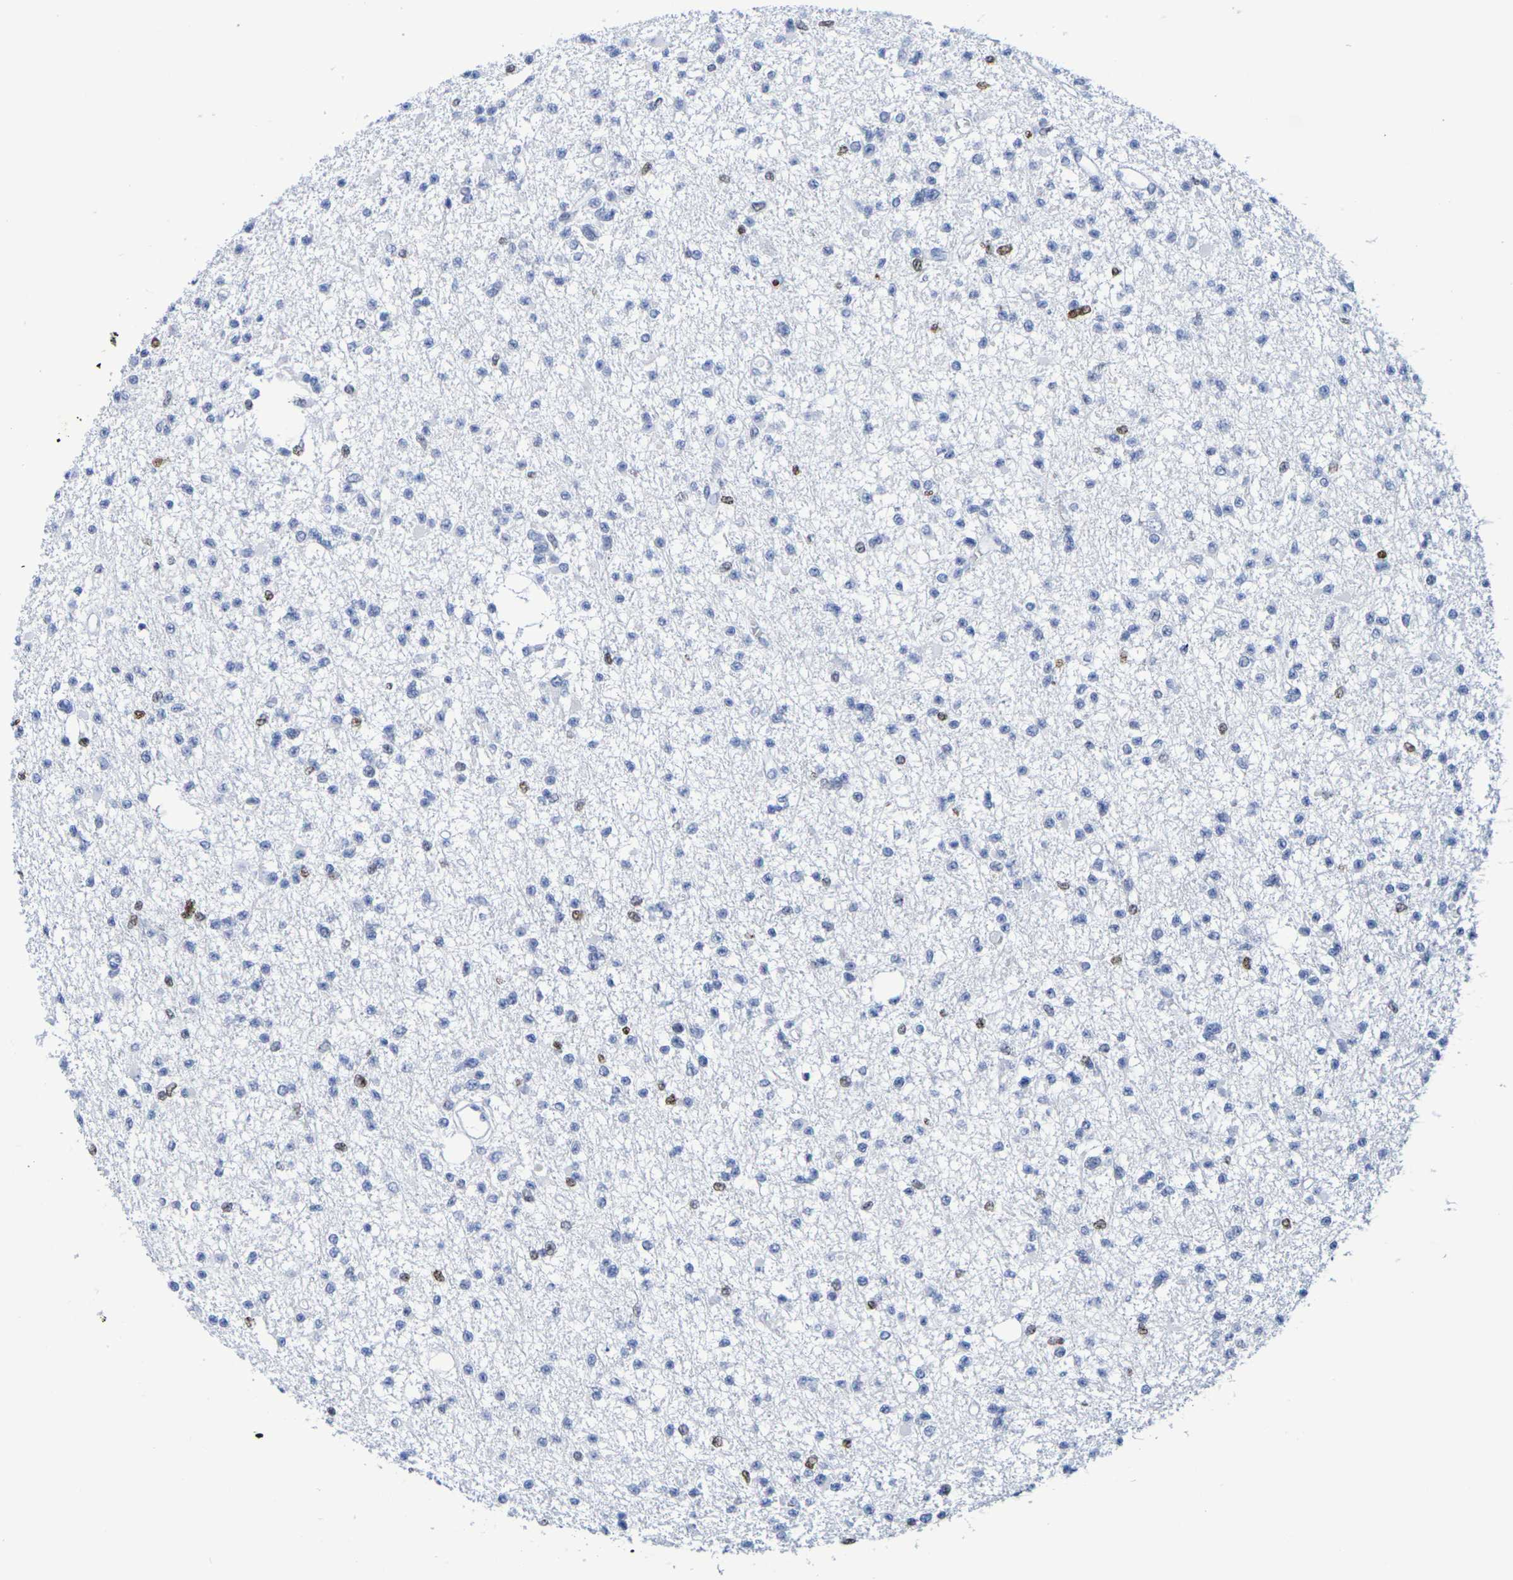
{"staining": {"intensity": "weak", "quantity": "<25%", "location": "nuclear"}, "tissue": "glioma", "cell_type": "Tumor cells", "image_type": "cancer", "snomed": [{"axis": "morphology", "description": "Glioma, malignant, Low grade"}, {"axis": "topography", "description": "Brain"}], "caption": "Immunohistochemistry micrograph of neoplastic tissue: glioma stained with DAB (3,3'-diaminobenzidine) demonstrates no significant protein expression in tumor cells.", "gene": "H1-5", "patient": {"sex": "female", "age": 22}}